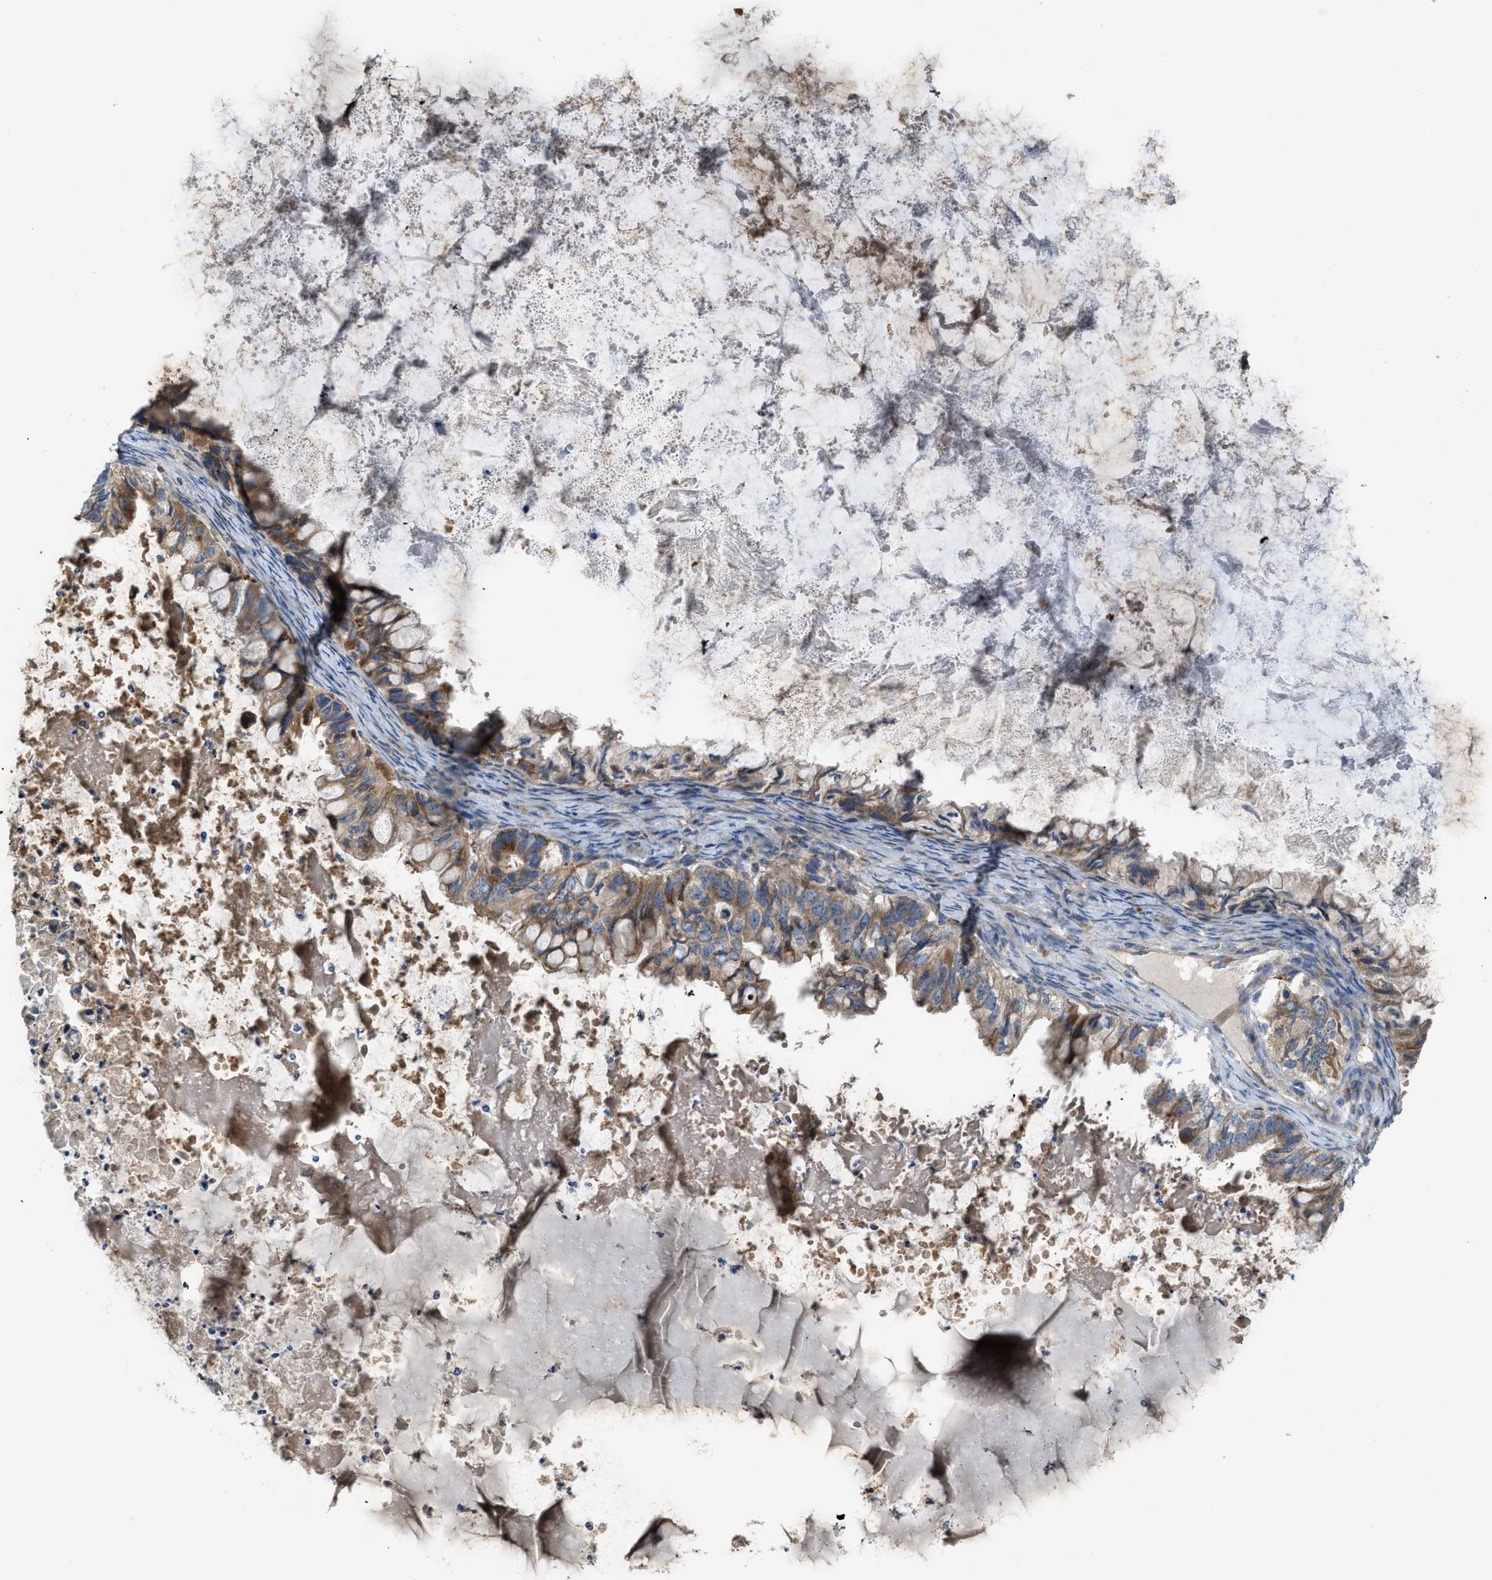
{"staining": {"intensity": "moderate", "quantity": ">75%", "location": "cytoplasmic/membranous"}, "tissue": "ovarian cancer", "cell_type": "Tumor cells", "image_type": "cancer", "snomed": [{"axis": "morphology", "description": "Cystadenocarcinoma, mucinous, NOS"}, {"axis": "topography", "description": "Ovary"}], "caption": "Approximately >75% of tumor cells in human ovarian cancer reveal moderate cytoplasmic/membranous protein expression as visualized by brown immunohistochemical staining.", "gene": "TMEM68", "patient": {"sex": "female", "age": 80}}